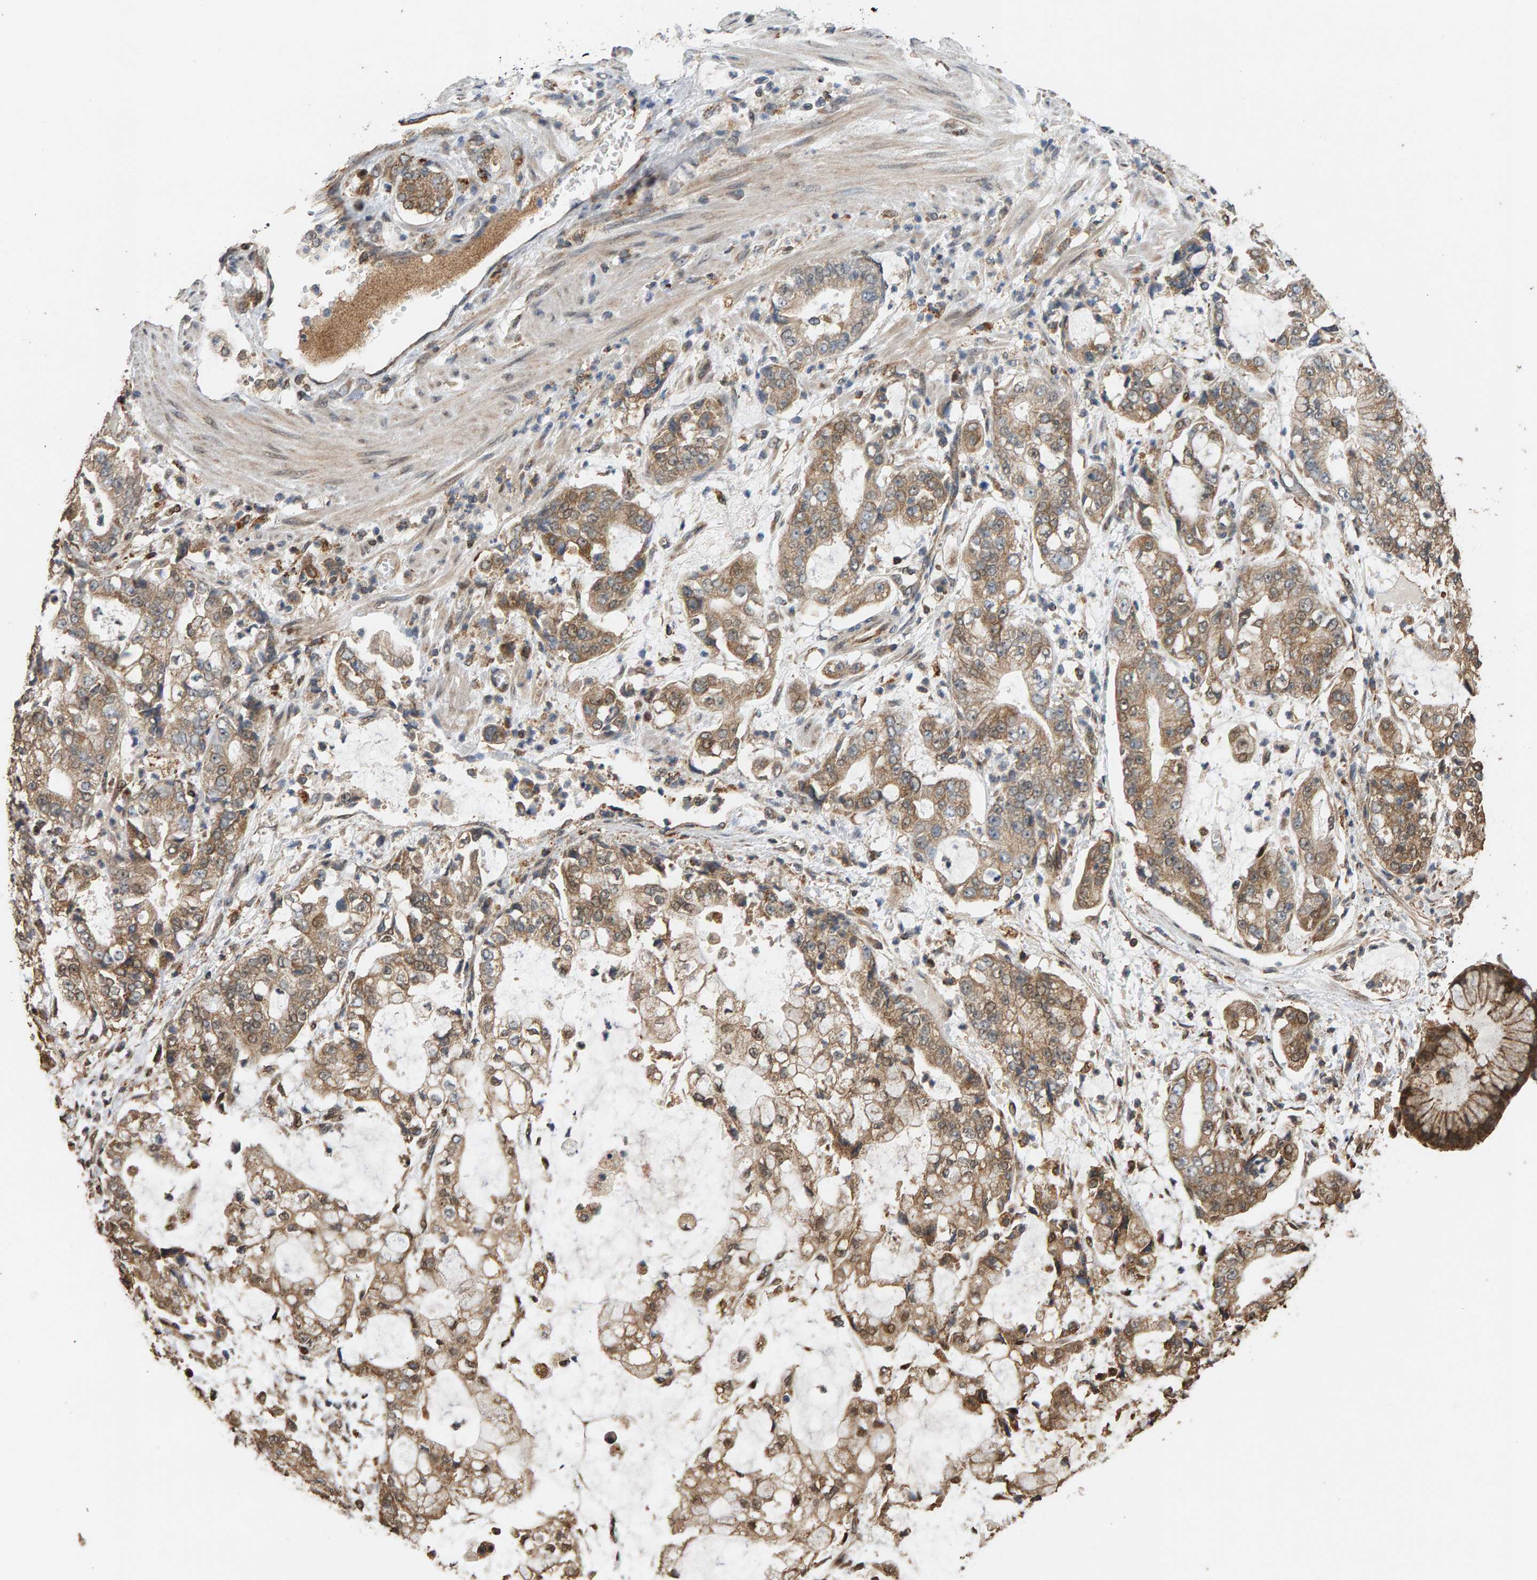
{"staining": {"intensity": "moderate", "quantity": ">75%", "location": "cytoplasmic/membranous"}, "tissue": "stomach cancer", "cell_type": "Tumor cells", "image_type": "cancer", "snomed": [{"axis": "morphology", "description": "Adenocarcinoma, NOS"}, {"axis": "topography", "description": "Stomach"}], "caption": "IHC staining of adenocarcinoma (stomach), which demonstrates medium levels of moderate cytoplasmic/membranous expression in approximately >75% of tumor cells indicating moderate cytoplasmic/membranous protein expression. The staining was performed using DAB (3,3'-diaminobenzidine) (brown) for protein detection and nuclei were counterstained in hematoxylin (blue).", "gene": "GSTK1", "patient": {"sex": "male", "age": 76}}